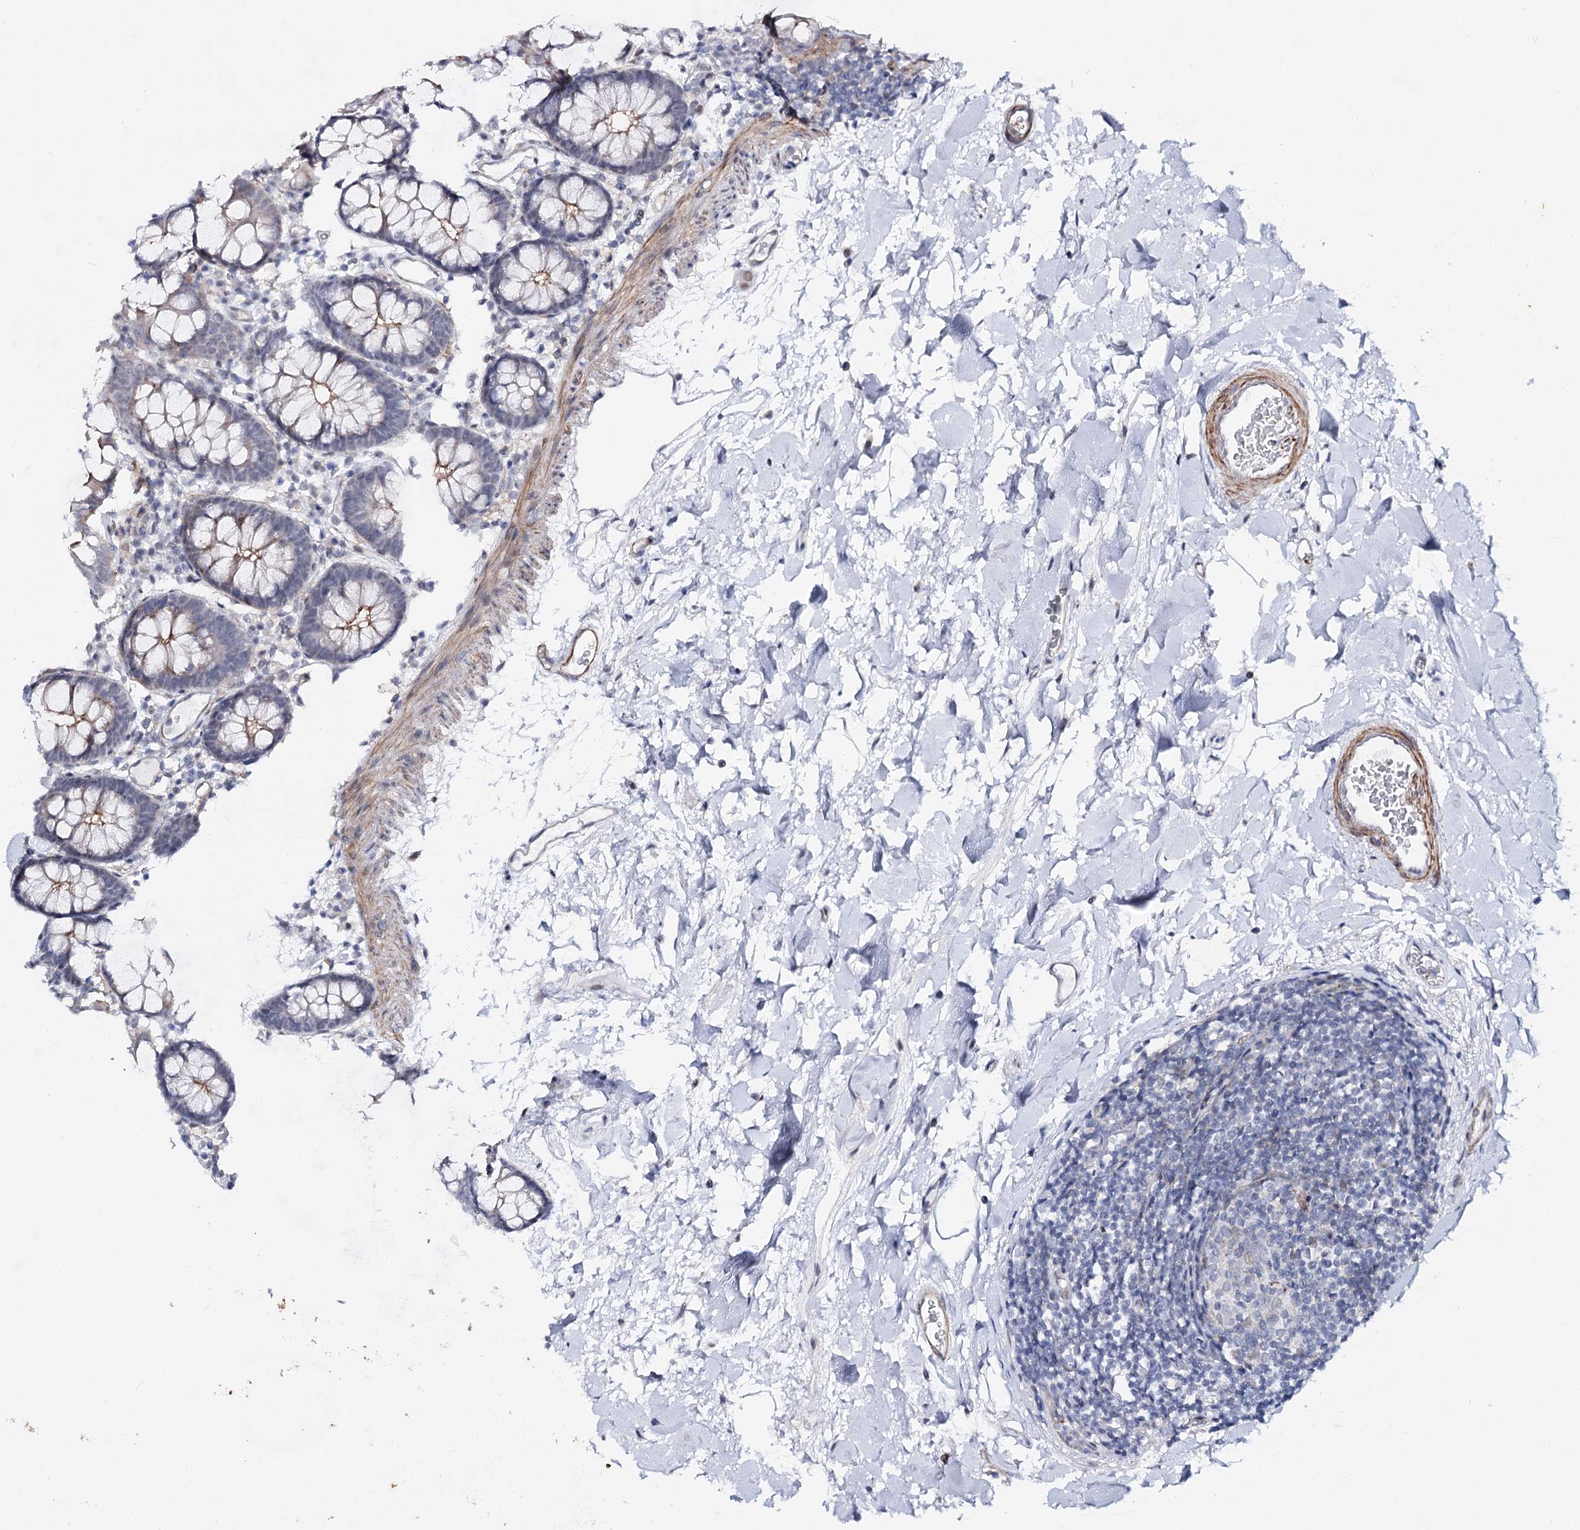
{"staining": {"intensity": "moderate", "quantity": "25%-75%", "location": "cytoplasmic/membranous"}, "tissue": "colon", "cell_type": "Endothelial cells", "image_type": "normal", "snomed": [{"axis": "morphology", "description": "Normal tissue, NOS"}, {"axis": "topography", "description": "Colon"}], "caption": "Immunohistochemical staining of benign human colon exhibits moderate cytoplasmic/membranous protein expression in about 25%-75% of endothelial cells.", "gene": "AGXT2", "patient": {"sex": "male", "age": 75}}